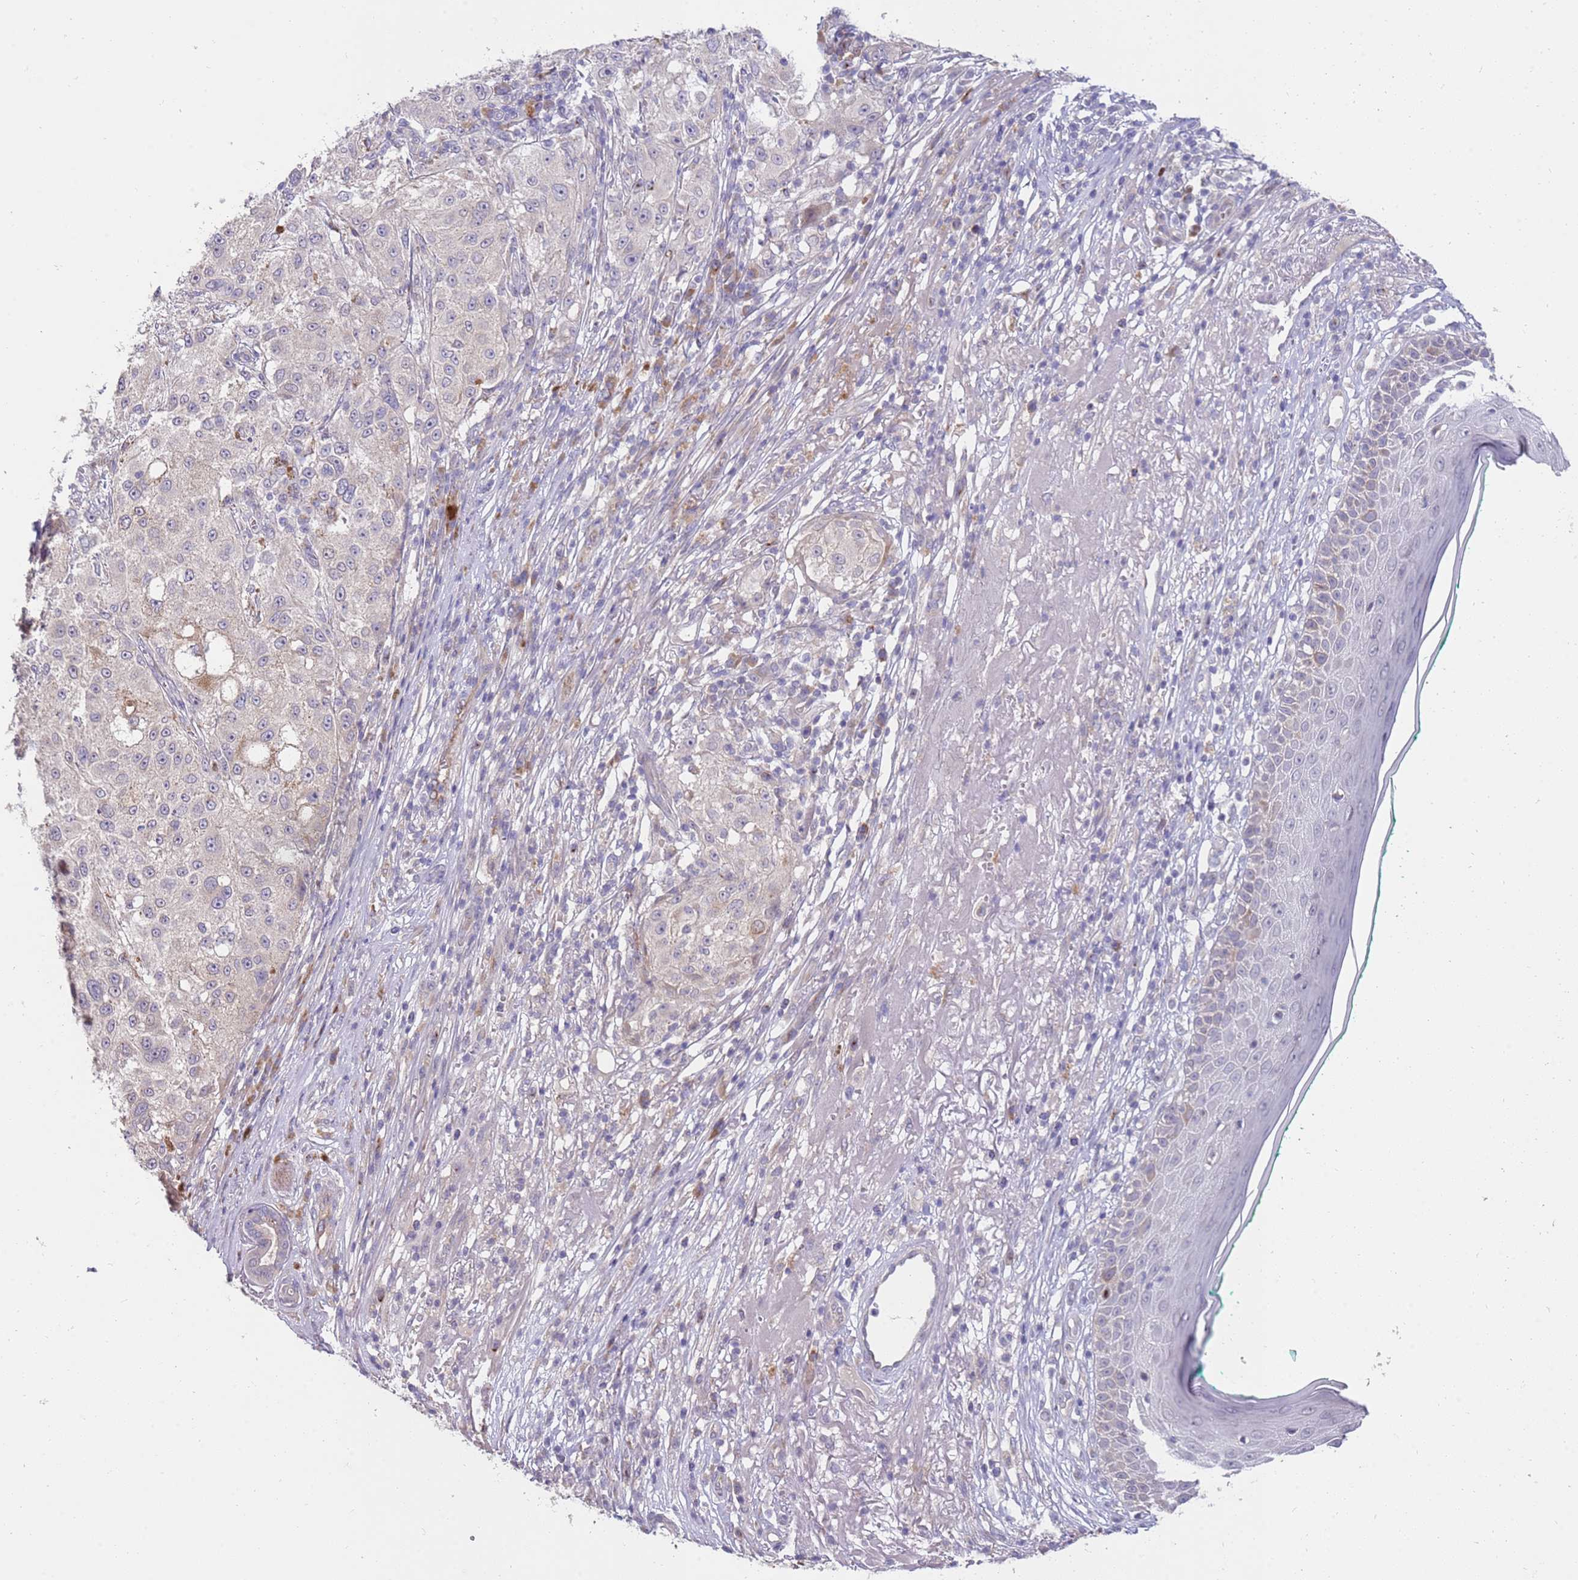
{"staining": {"intensity": "negative", "quantity": "none", "location": "none"}, "tissue": "melanoma", "cell_type": "Tumor cells", "image_type": "cancer", "snomed": [{"axis": "morphology", "description": "Necrosis, NOS"}, {"axis": "morphology", "description": "Malignant melanoma, NOS"}, {"axis": "topography", "description": "Skin"}], "caption": "Immunohistochemistry (IHC) photomicrograph of human malignant melanoma stained for a protein (brown), which demonstrates no staining in tumor cells.", "gene": "NMUR2", "patient": {"sex": "female", "age": 87}}